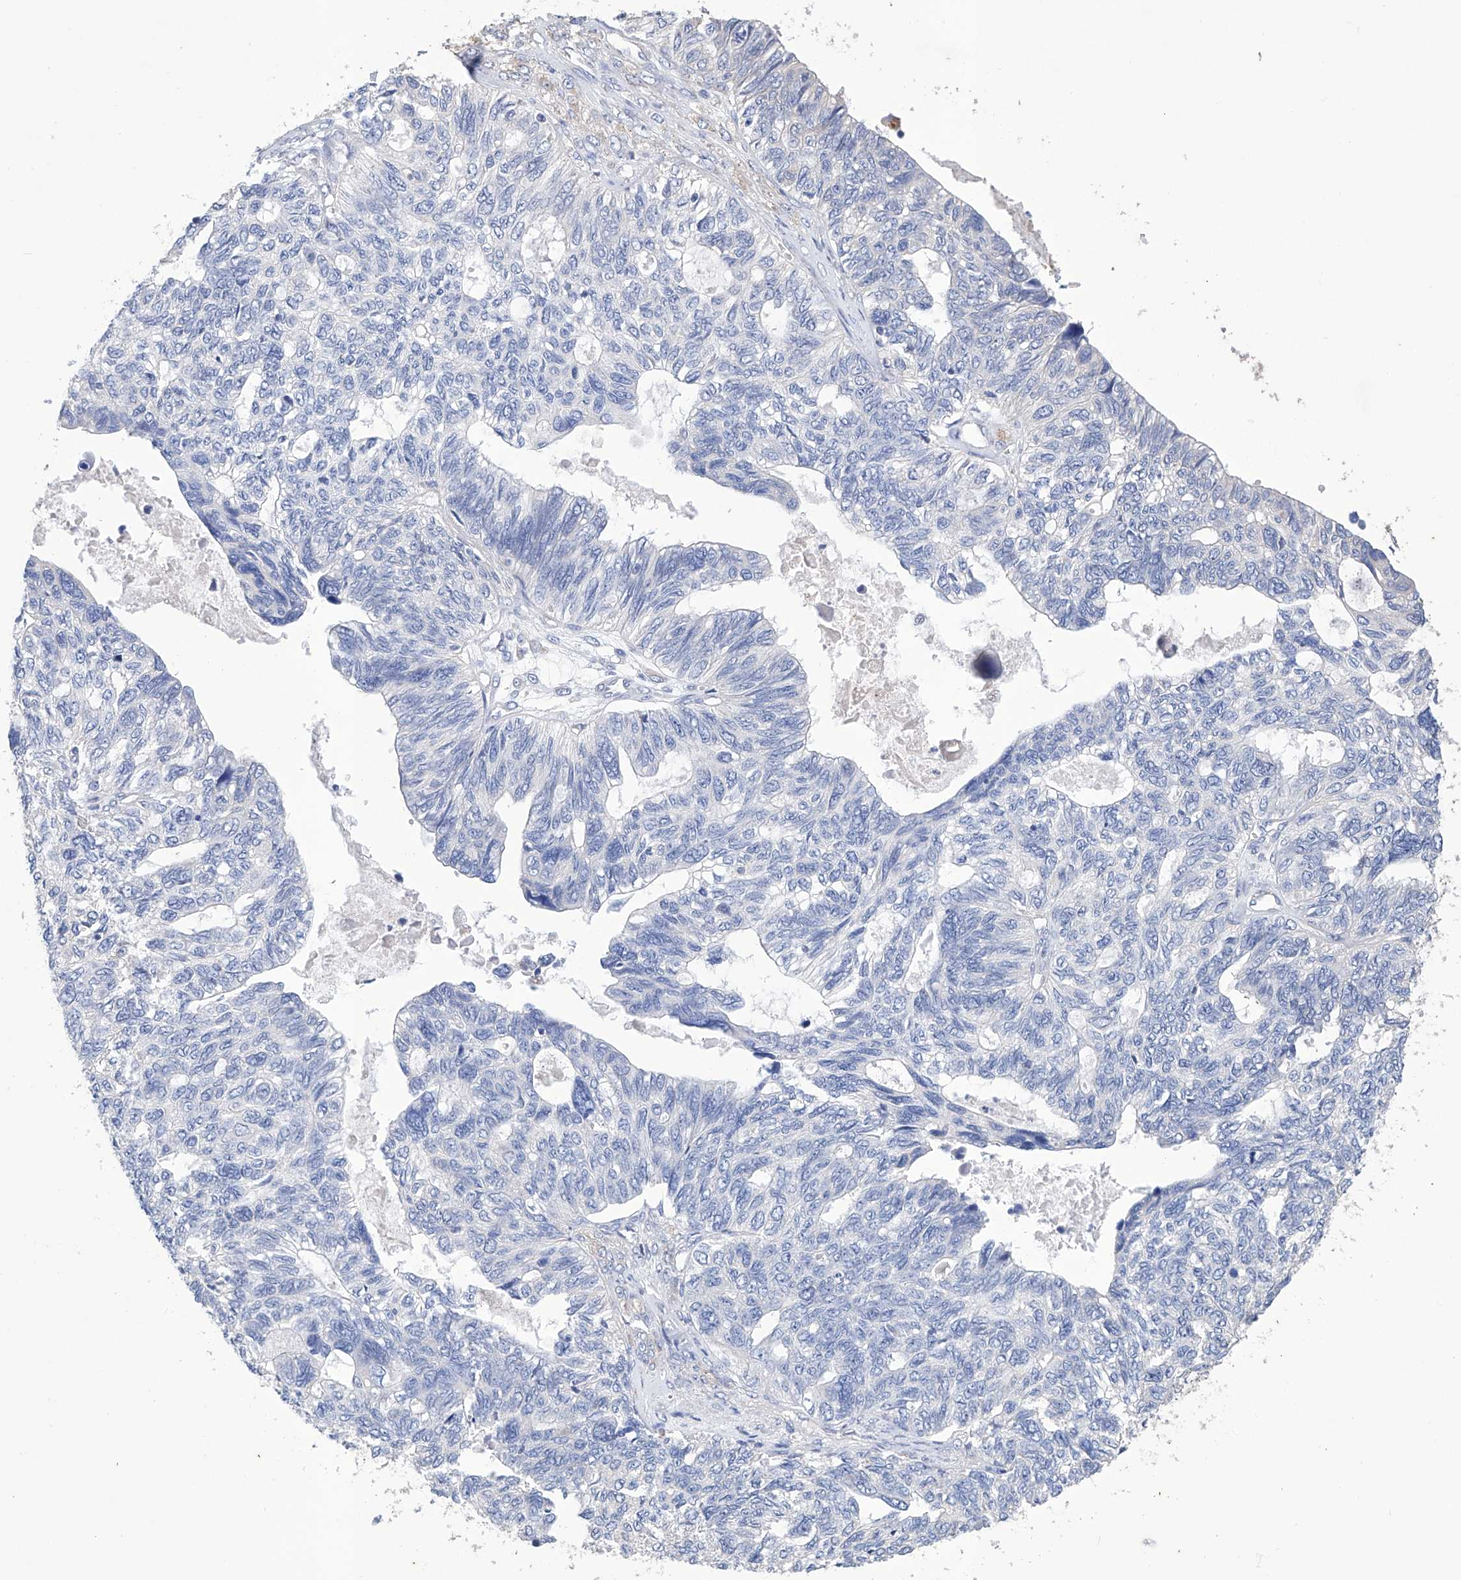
{"staining": {"intensity": "negative", "quantity": "none", "location": "none"}, "tissue": "ovarian cancer", "cell_type": "Tumor cells", "image_type": "cancer", "snomed": [{"axis": "morphology", "description": "Cystadenocarcinoma, serous, NOS"}, {"axis": "topography", "description": "Ovary"}], "caption": "The IHC histopathology image has no significant expression in tumor cells of ovarian serous cystadenocarcinoma tissue.", "gene": "AFG1L", "patient": {"sex": "female", "age": 79}}